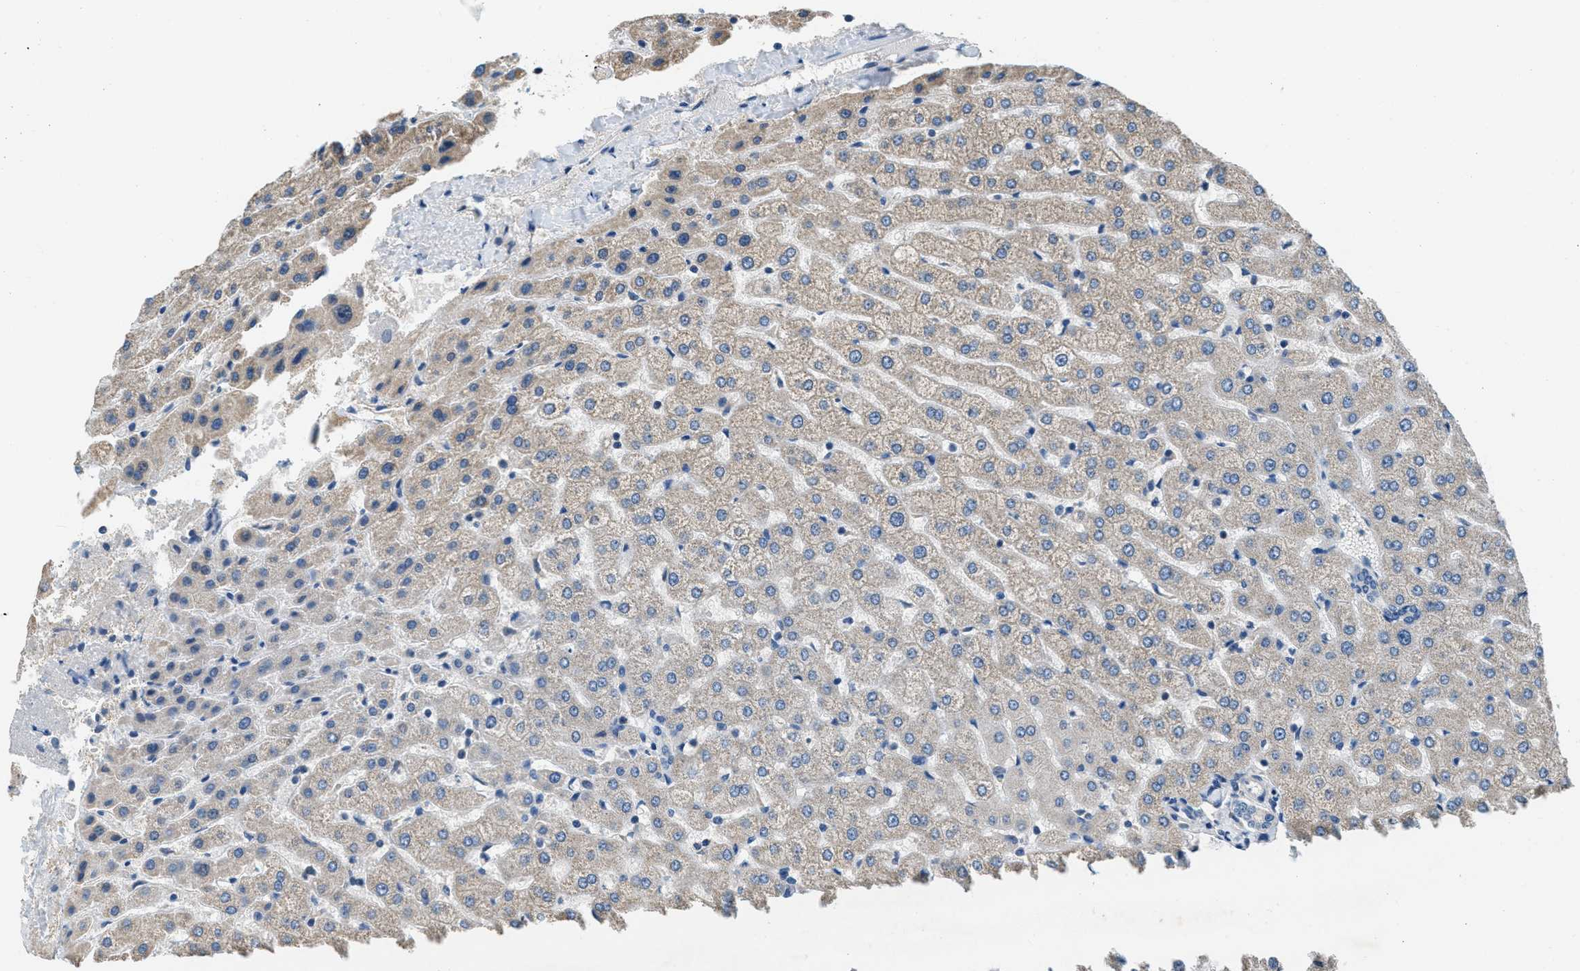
{"staining": {"intensity": "negative", "quantity": "none", "location": "none"}, "tissue": "liver", "cell_type": "Cholangiocytes", "image_type": "normal", "snomed": [{"axis": "morphology", "description": "Normal tissue, NOS"}, {"axis": "morphology", "description": "Fibrosis, NOS"}, {"axis": "topography", "description": "Liver"}], "caption": "Cholangiocytes are negative for brown protein staining in normal liver. (Brightfield microscopy of DAB (3,3'-diaminobenzidine) immunohistochemistry at high magnification).", "gene": "NAT1", "patient": {"sex": "female", "age": 29}}